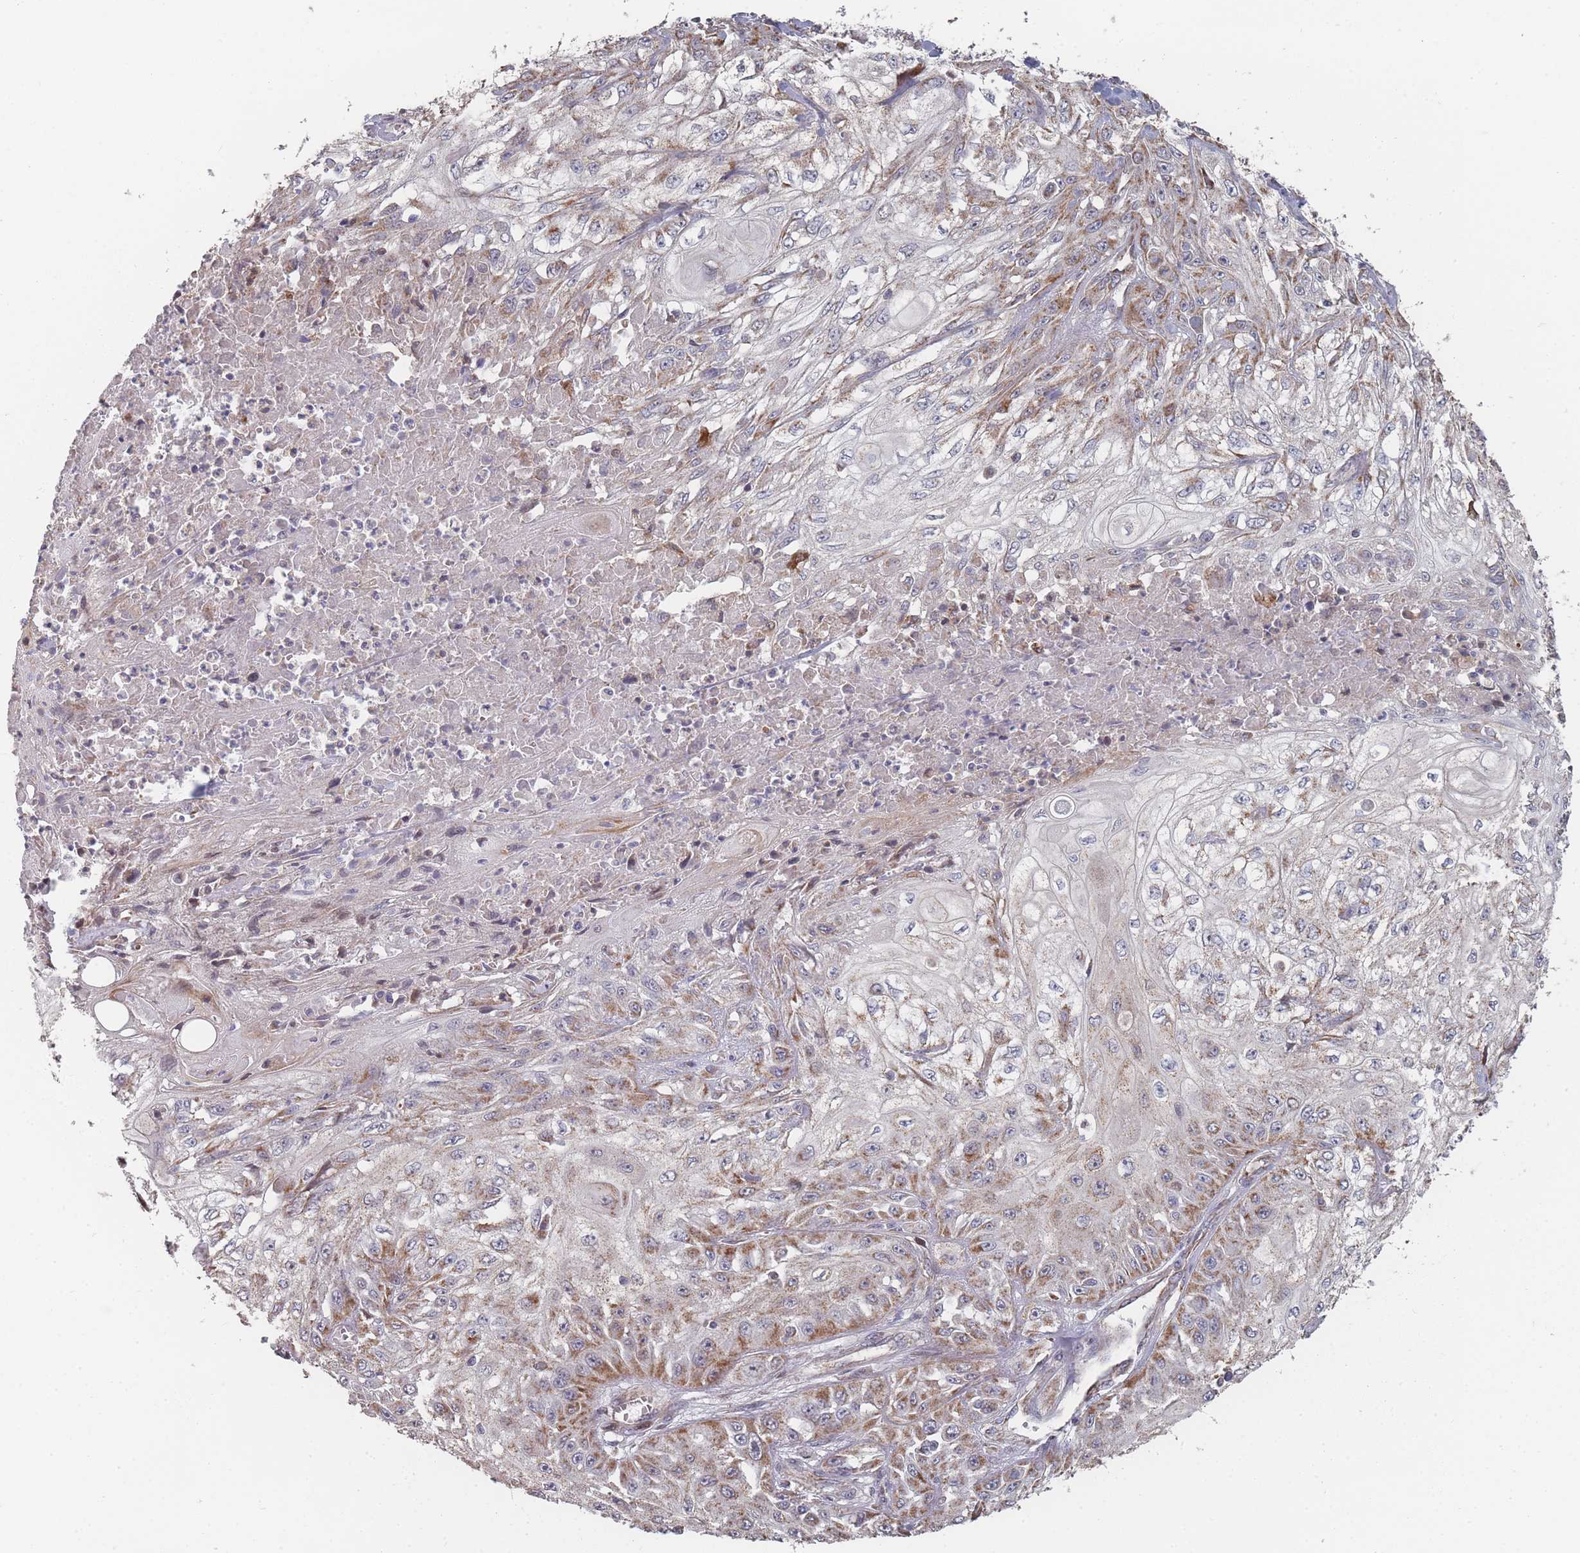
{"staining": {"intensity": "moderate", "quantity": "<25%", "location": "cytoplasmic/membranous"}, "tissue": "skin cancer", "cell_type": "Tumor cells", "image_type": "cancer", "snomed": [{"axis": "morphology", "description": "Squamous cell carcinoma, NOS"}, {"axis": "morphology", "description": "Squamous cell carcinoma, metastatic, NOS"}, {"axis": "topography", "description": "Skin"}, {"axis": "topography", "description": "Lymph node"}], "caption": "Skin metastatic squamous cell carcinoma stained with a brown dye demonstrates moderate cytoplasmic/membranous positive staining in approximately <25% of tumor cells.", "gene": "PSMB3", "patient": {"sex": "male", "age": 75}}